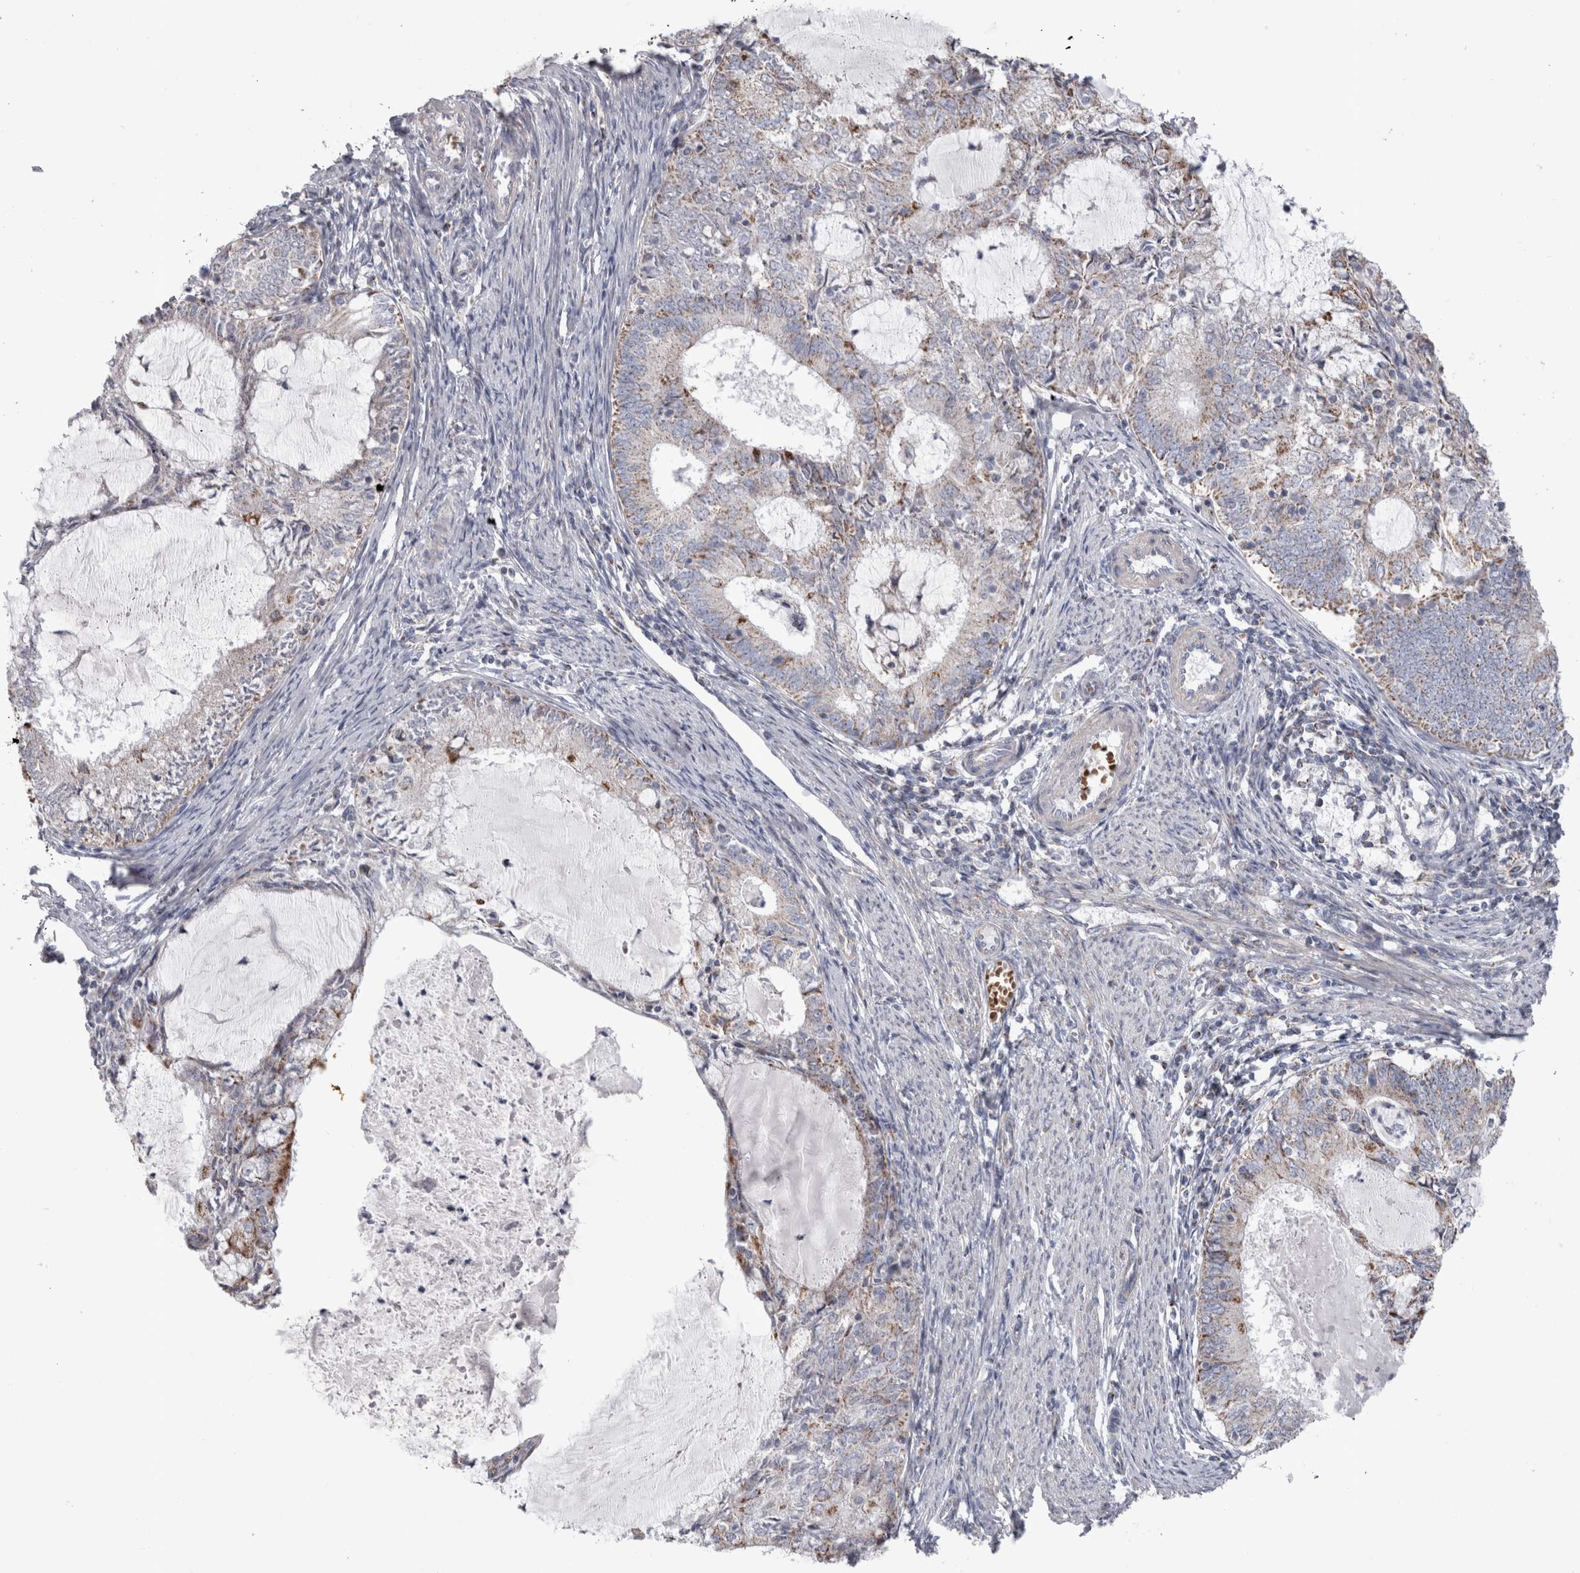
{"staining": {"intensity": "moderate", "quantity": "<25%", "location": "cytoplasmic/membranous"}, "tissue": "endometrial cancer", "cell_type": "Tumor cells", "image_type": "cancer", "snomed": [{"axis": "morphology", "description": "Adenocarcinoma, NOS"}, {"axis": "topography", "description": "Endometrium"}], "caption": "Endometrial adenocarcinoma stained for a protein displays moderate cytoplasmic/membranous positivity in tumor cells.", "gene": "HDHD3", "patient": {"sex": "female", "age": 57}}